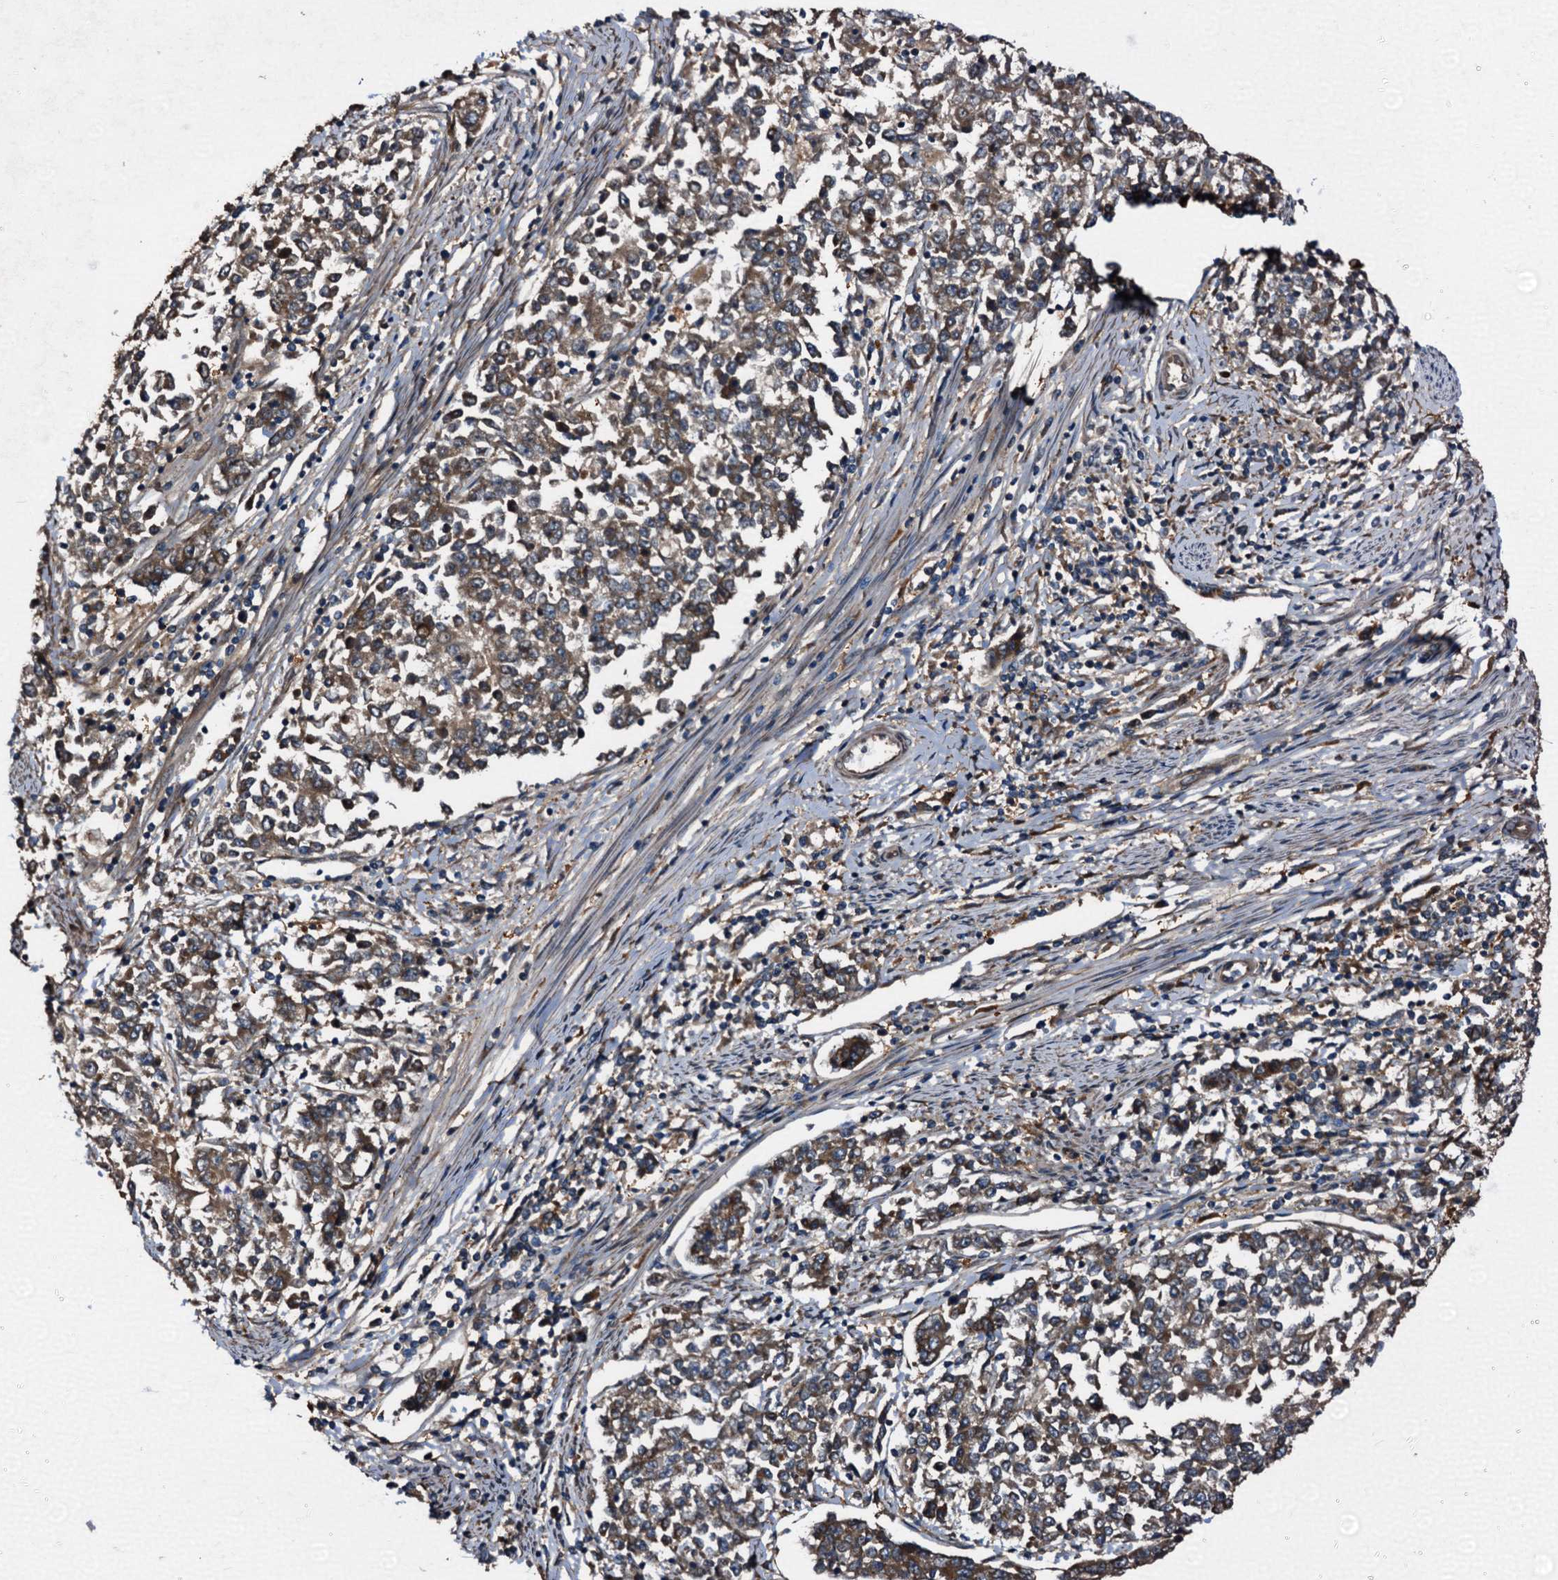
{"staining": {"intensity": "moderate", "quantity": ">75%", "location": "cytoplasmic/membranous"}, "tissue": "endometrial cancer", "cell_type": "Tumor cells", "image_type": "cancer", "snomed": [{"axis": "morphology", "description": "Adenocarcinoma, NOS"}, {"axis": "topography", "description": "Endometrium"}], "caption": "An IHC histopathology image of tumor tissue is shown. Protein staining in brown shows moderate cytoplasmic/membranous positivity in adenocarcinoma (endometrial) within tumor cells.", "gene": "PEX5", "patient": {"sex": "female", "age": 50}}